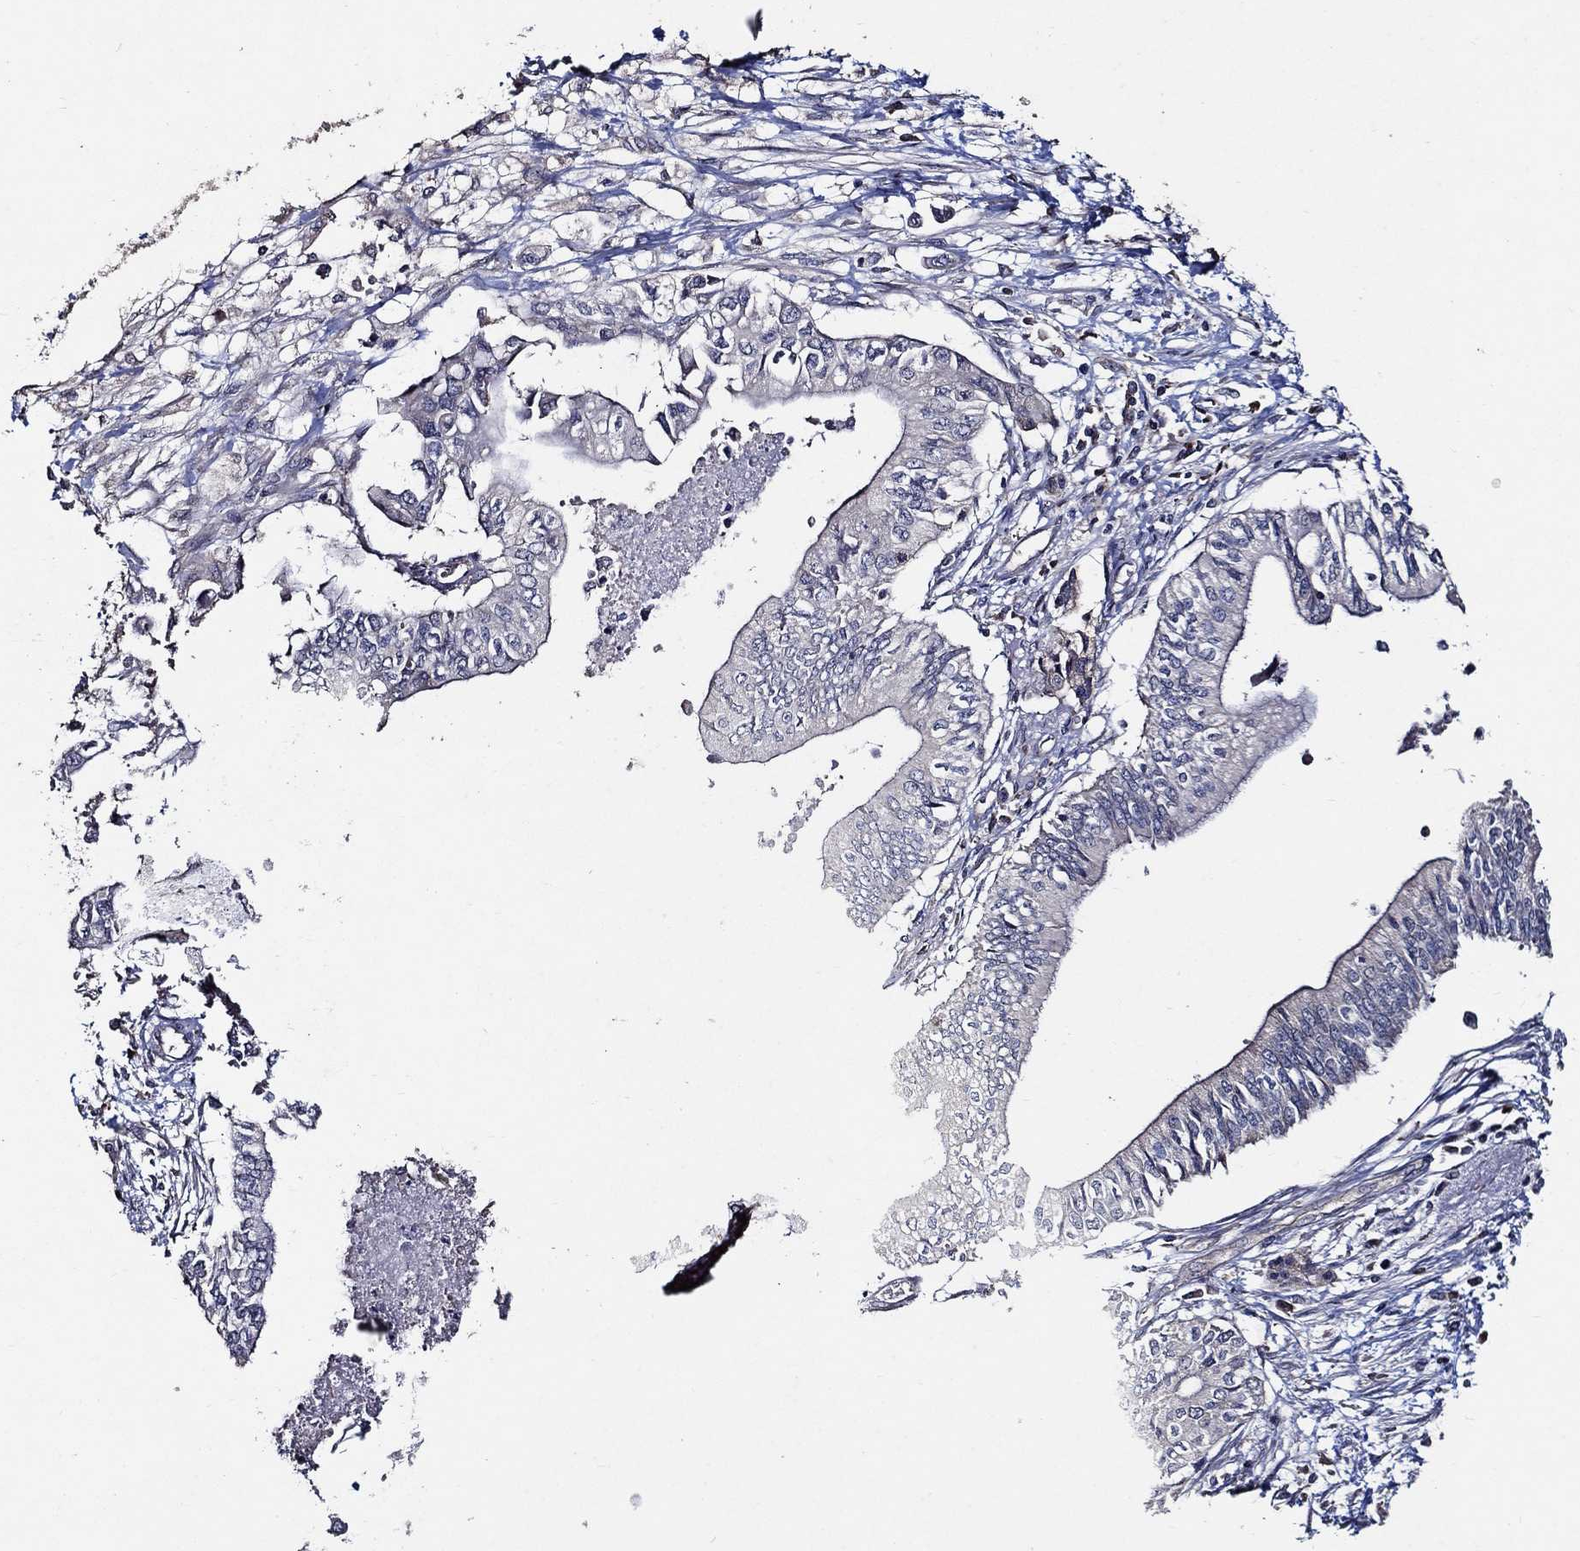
{"staining": {"intensity": "negative", "quantity": "none", "location": "none"}, "tissue": "pancreatic cancer", "cell_type": "Tumor cells", "image_type": "cancer", "snomed": [{"axis": "morphology", "description": "Adenocarcinoma, NOS"}, {"axis": "topography", "description": "Pancreas"}], "caption": "Image shows no significant protein positivity in tumor cells of pancreatic cancer.", "gene": "HAP1", "patient": {"sex": "female", "age": 61}}